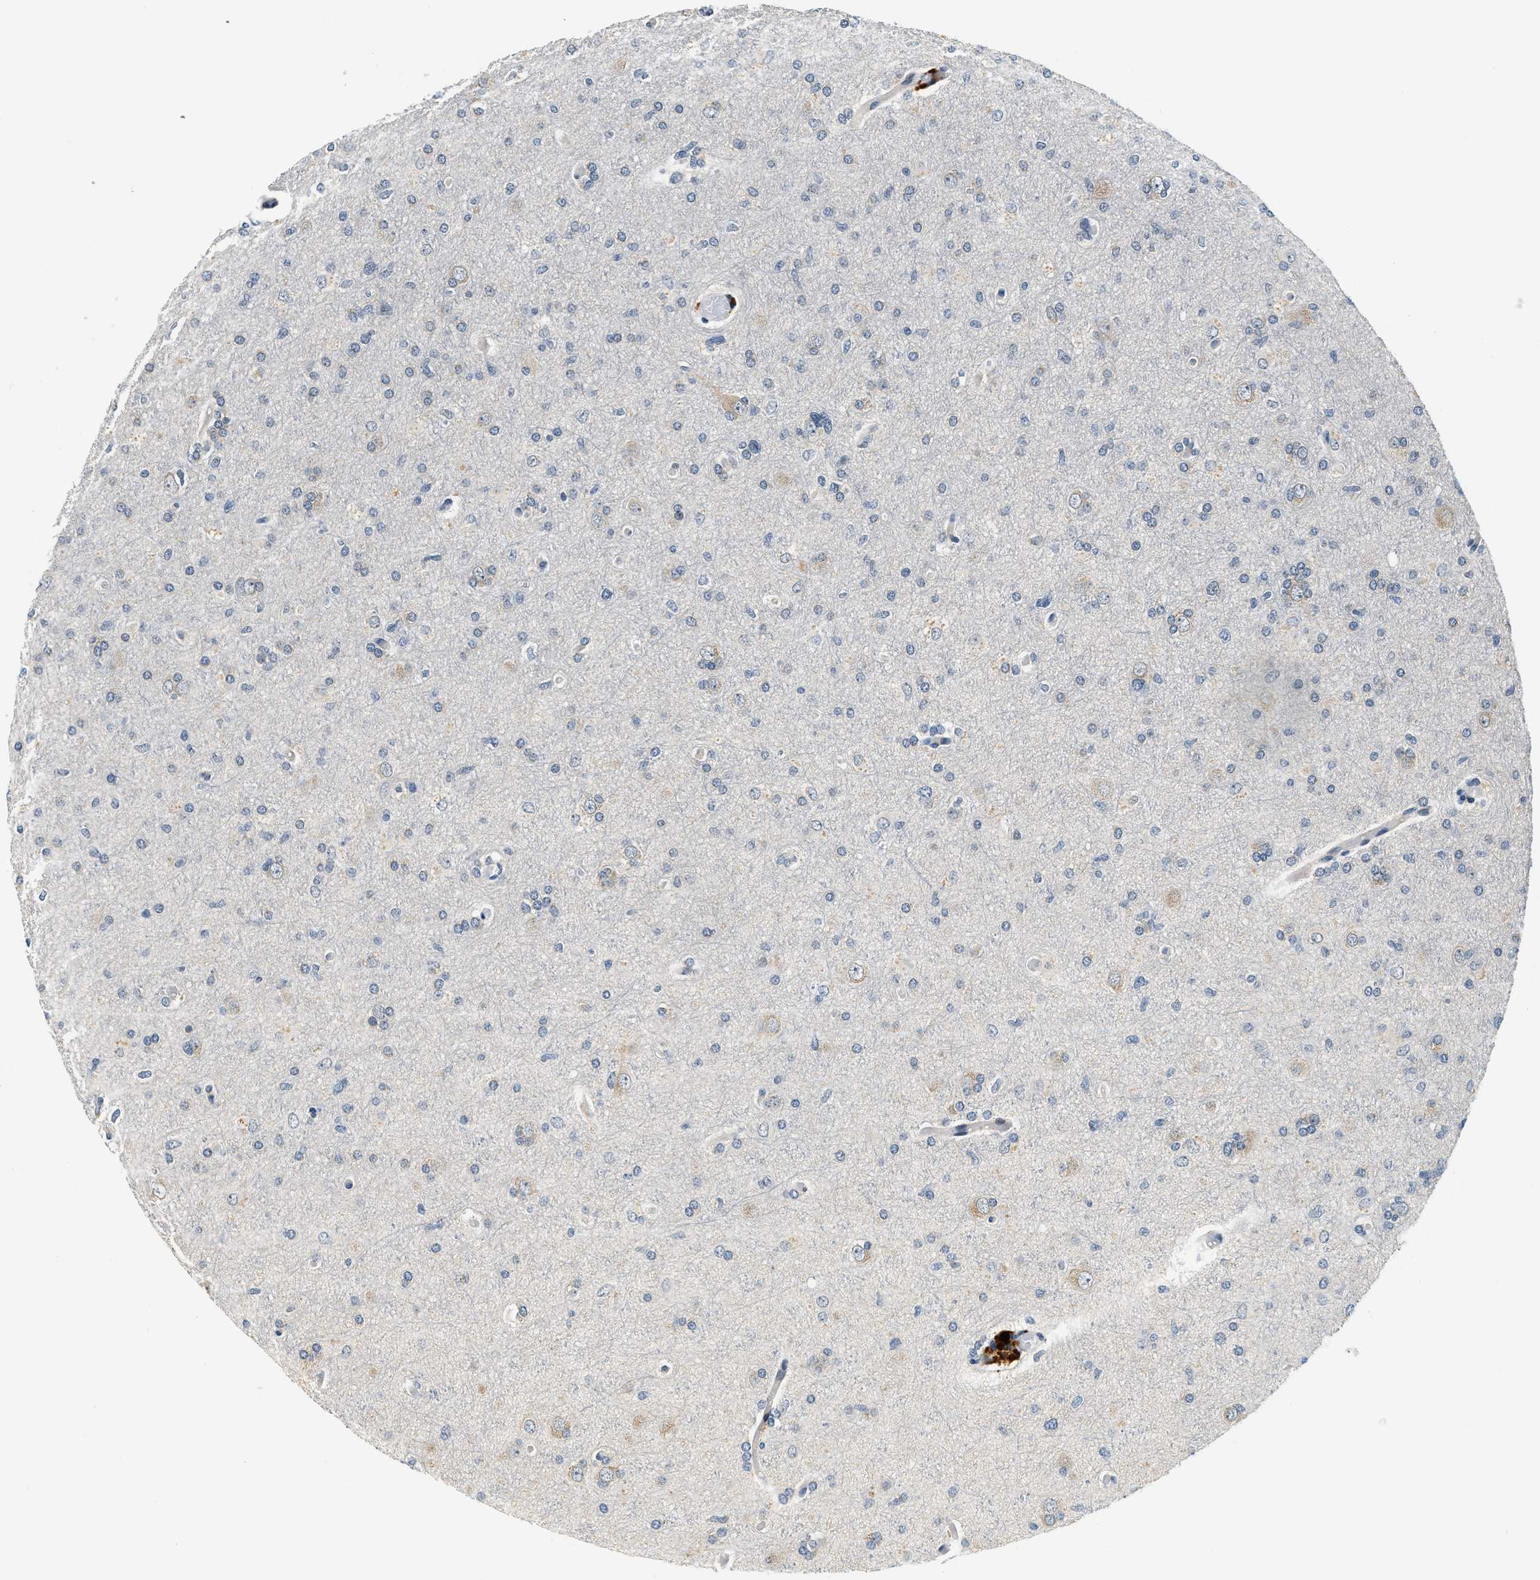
{"staining": {"intensity": "negative", "quantity": "none", "location": "none"}, "tissue": "glioma", "cell_type": "Tumor cells", "image_type": "cancer", "snomed": [{"axis": "morphology", "description": "Glioma, malignant, High grade"}, {"axis": "topography", "description": "Cerebral cortex"}], "caption": "Malignant glioma (high-grade) was stained to show a protein in brown. There is no significant expression in tumor cells.", "gene": "YAE1", "patient": {"sex": "female", "age": 36}}